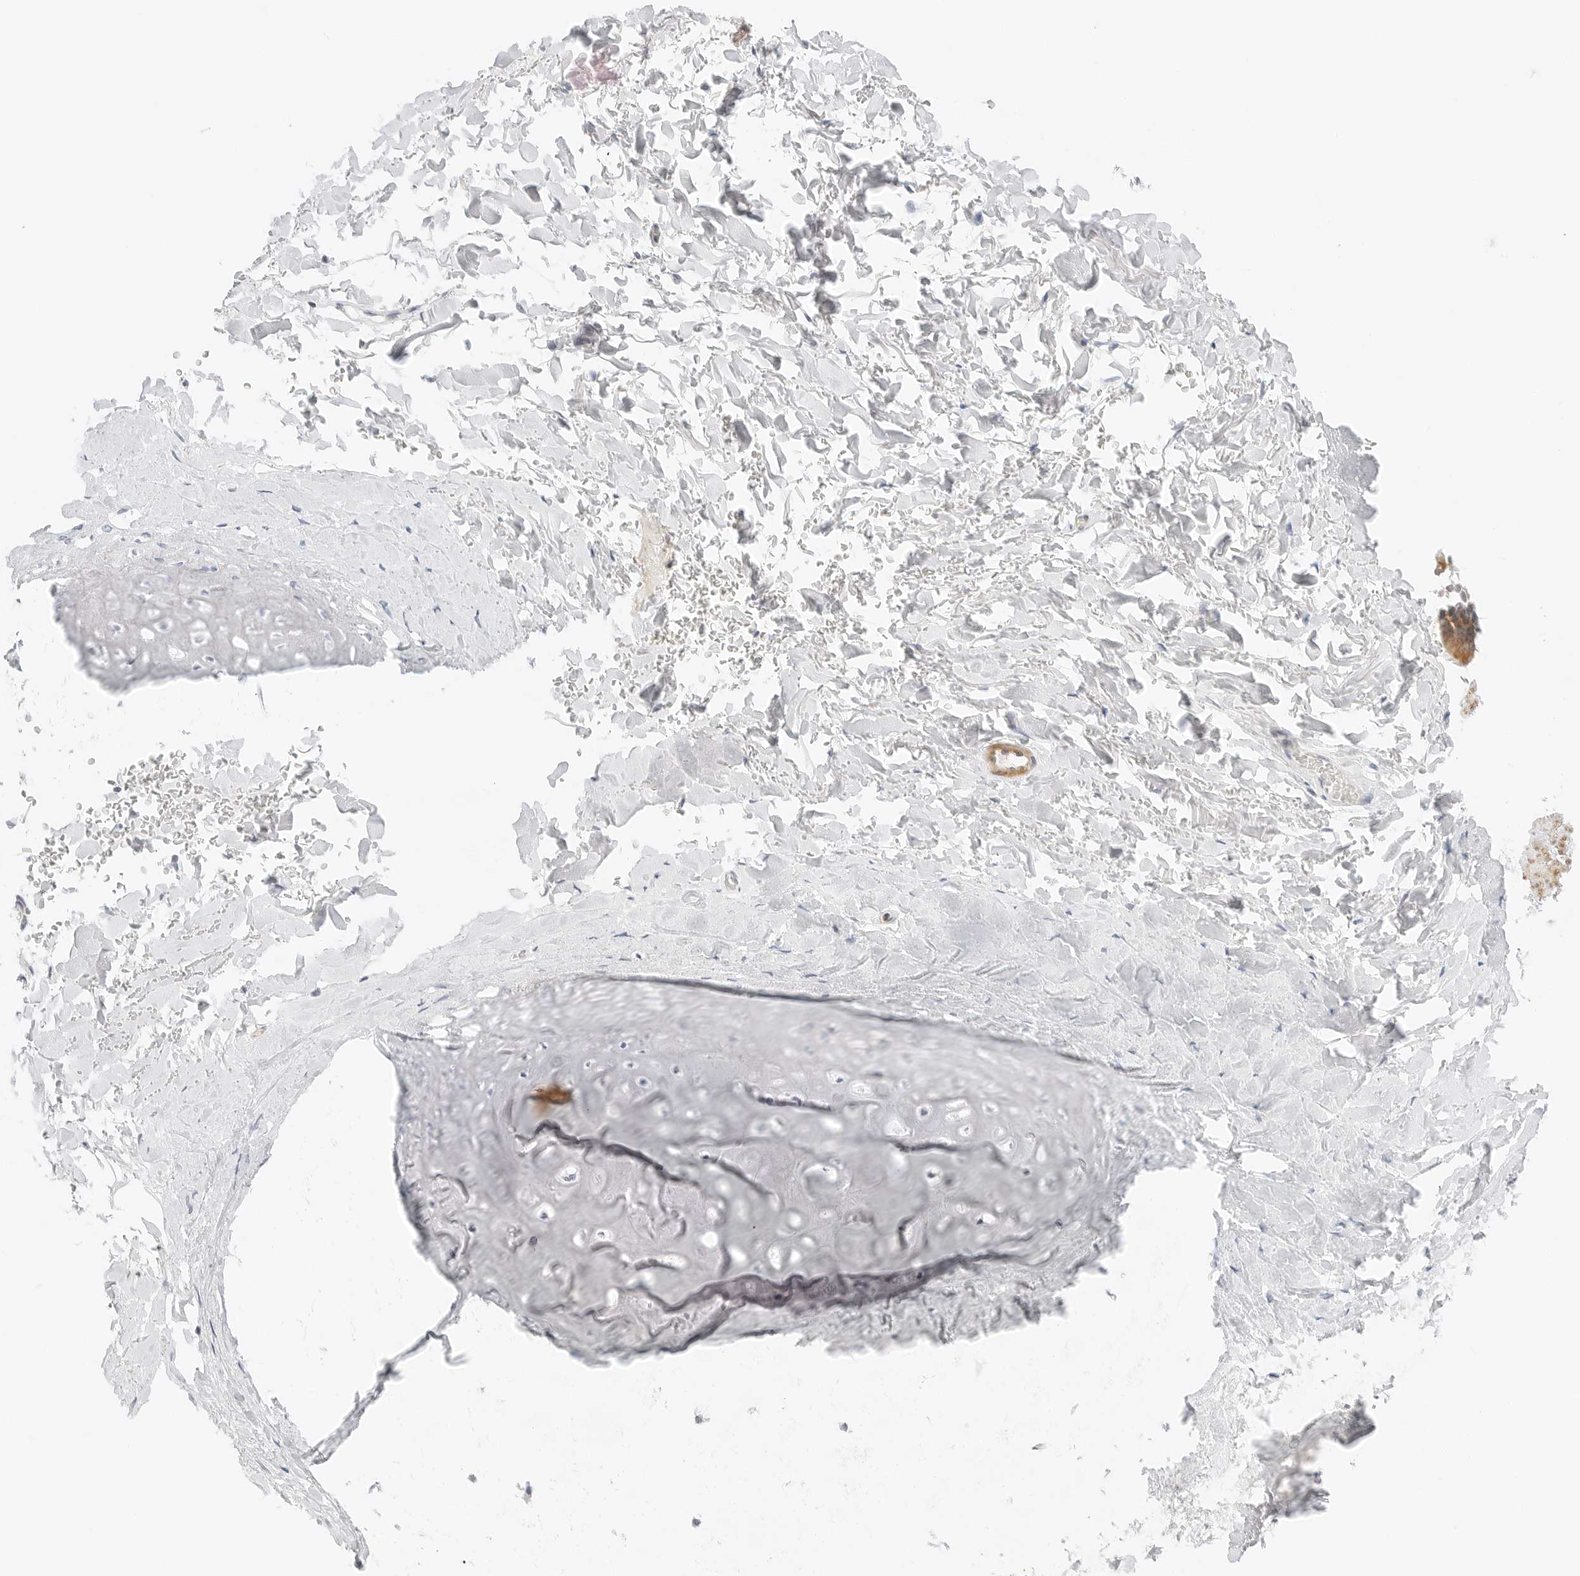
{"staining": {"intensity": "negative", "quantity": "none", "location": "none"}, "tissue": "adipose tissue", "cell_type": "Adipocytes", "image_type": "normal", "snomed": [{"axis": "morphology", "description": "Normal tissue, NOS"}, {"axis": "topography", "description": "Cartilage tissue"}], "caption": "Adipocytes are negative for protein expression in benign human adipose tissue. (DAB (3,3'-diaminobenzidine) immunohistochemistry (IHC), high magnification).", "gene": "IQCC", "patient": {"sex": "female", "age": 63}}